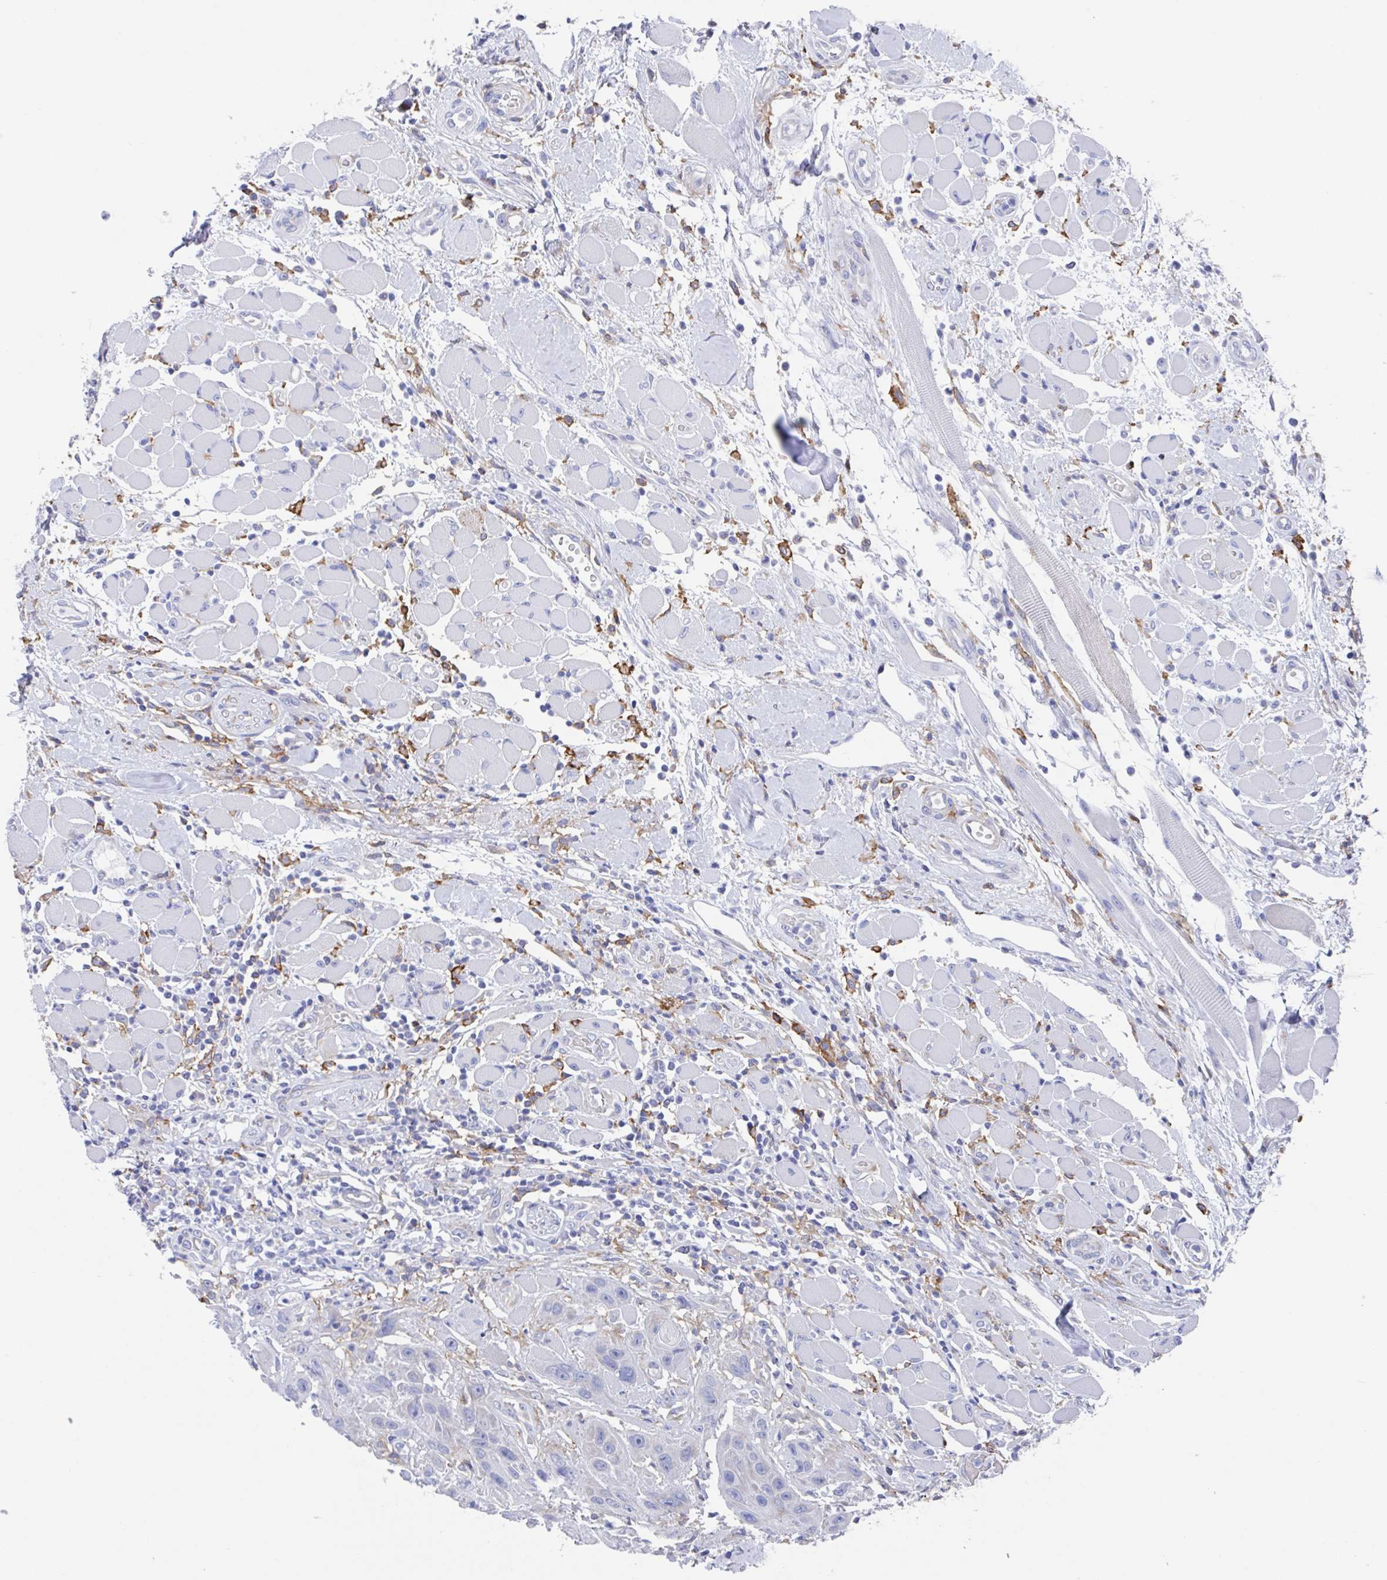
{"staining": {"intensity": "negative", "quantity": "none", "location": "none"}, "tissue": "head and neck cancer", "cell_type": "Tumor cells", "image_type": "cancer", "snomed": [{"axis": "morphology", "description": "Squamous cell carcinoma, NOS"}, {"axis": "topography", "description": "Head-Neck"}], "caption": "Human head and neck cancer stained for a protein using IHC demonstrates no staining in tumor cells.", "gene": "FCGR3A", "patient": {"sex": "female", "age": 59}}